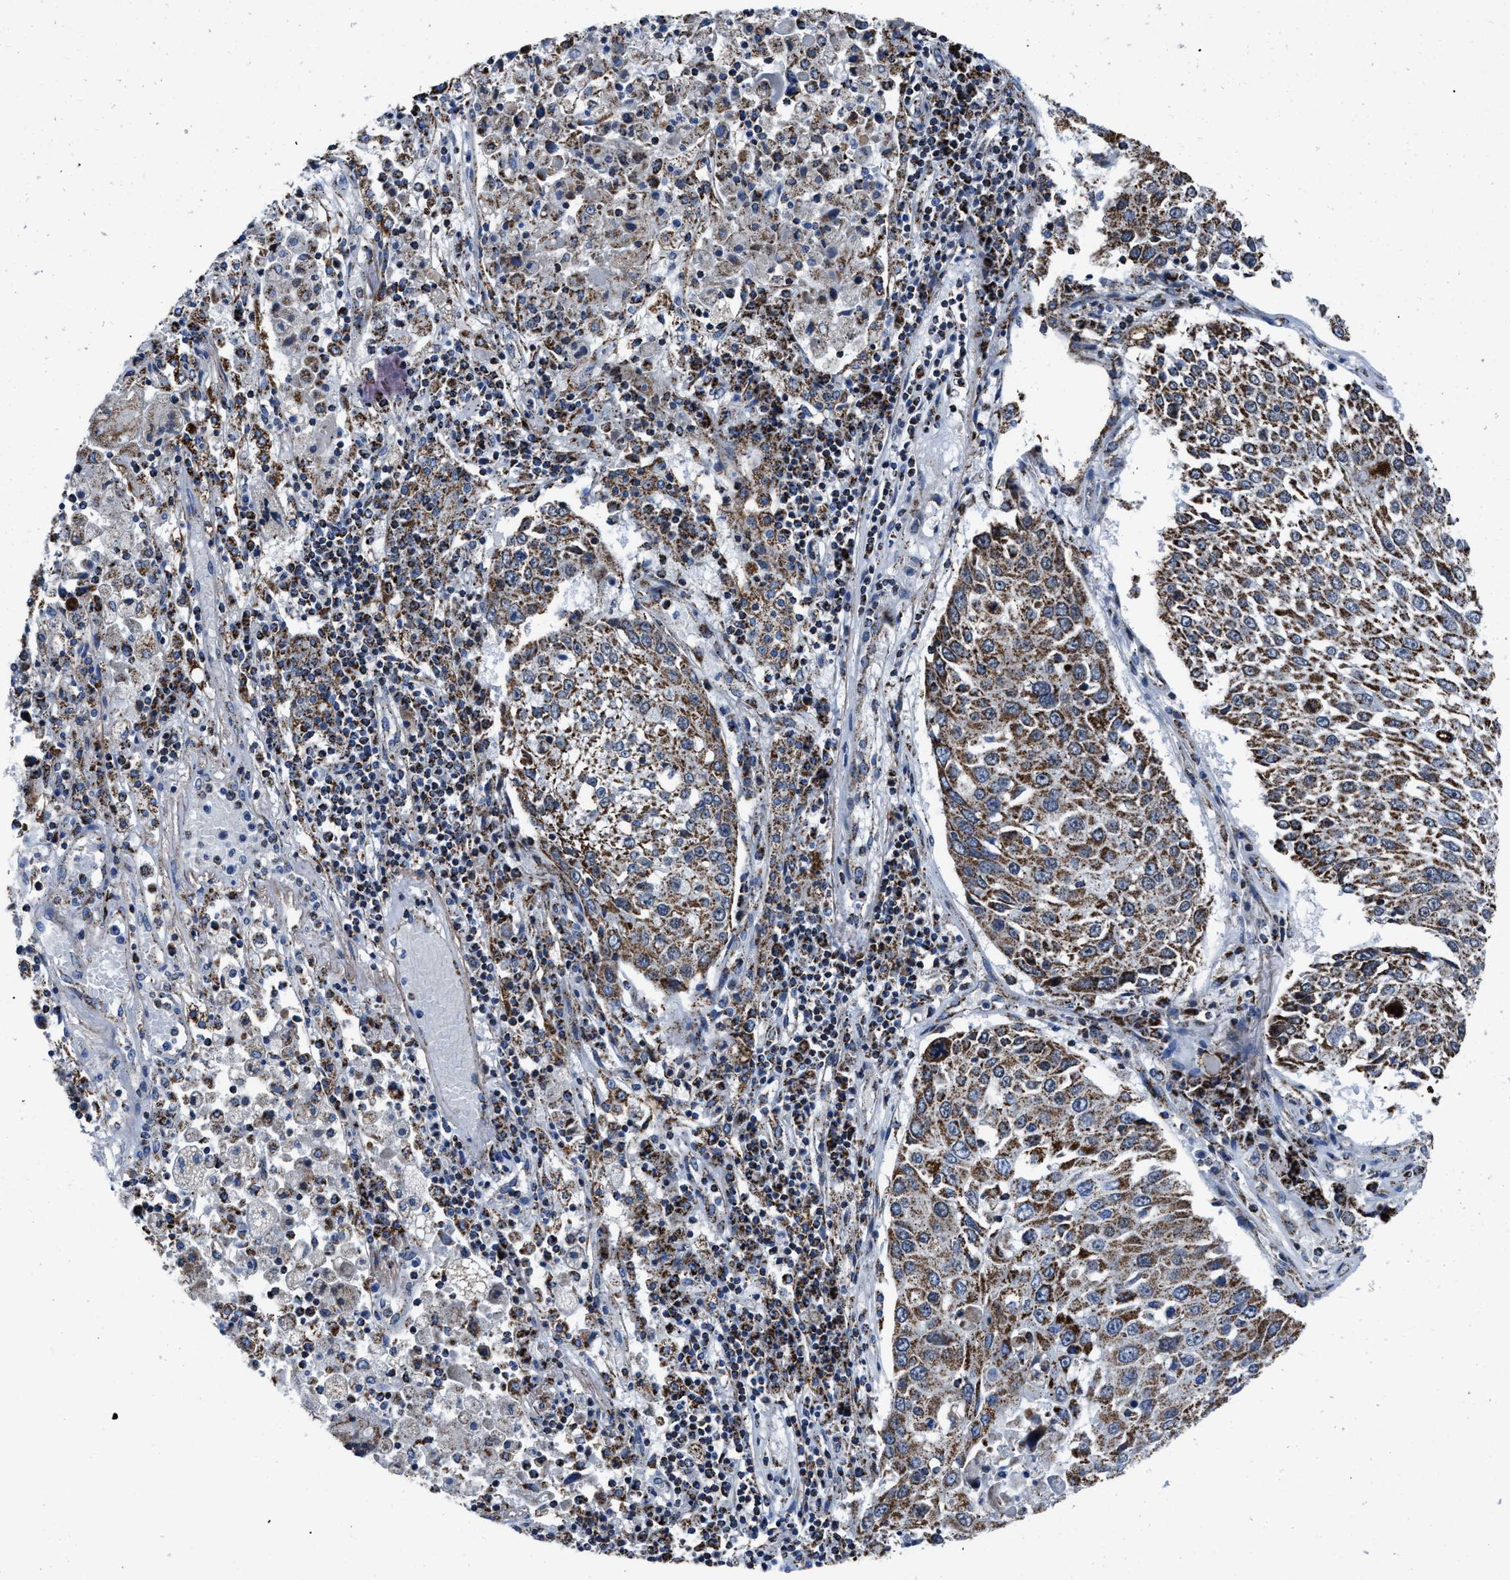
{"staining": {"intensity": "moderate", "quantity": ">75%", "location": "cytoplasmic/membranous"}, "tissue": "lung cancer", "cell_type": "Tumor cells", "image_type": "cancer", "snomed": [{"axis": "morphology", "description": "Squamous cell carcinoma, NOS"}, {"axis": "topography", "description": "Lung"}], "caption": "A high-resolution histopathology image shows IHC staining of lung squamous cell carcinoma, which shows moderate cytoplasmic/membranous positivity in about >75% of tumor cells.", "gene": "NSD3", "patient": {"sex": "male", "age": 65}}